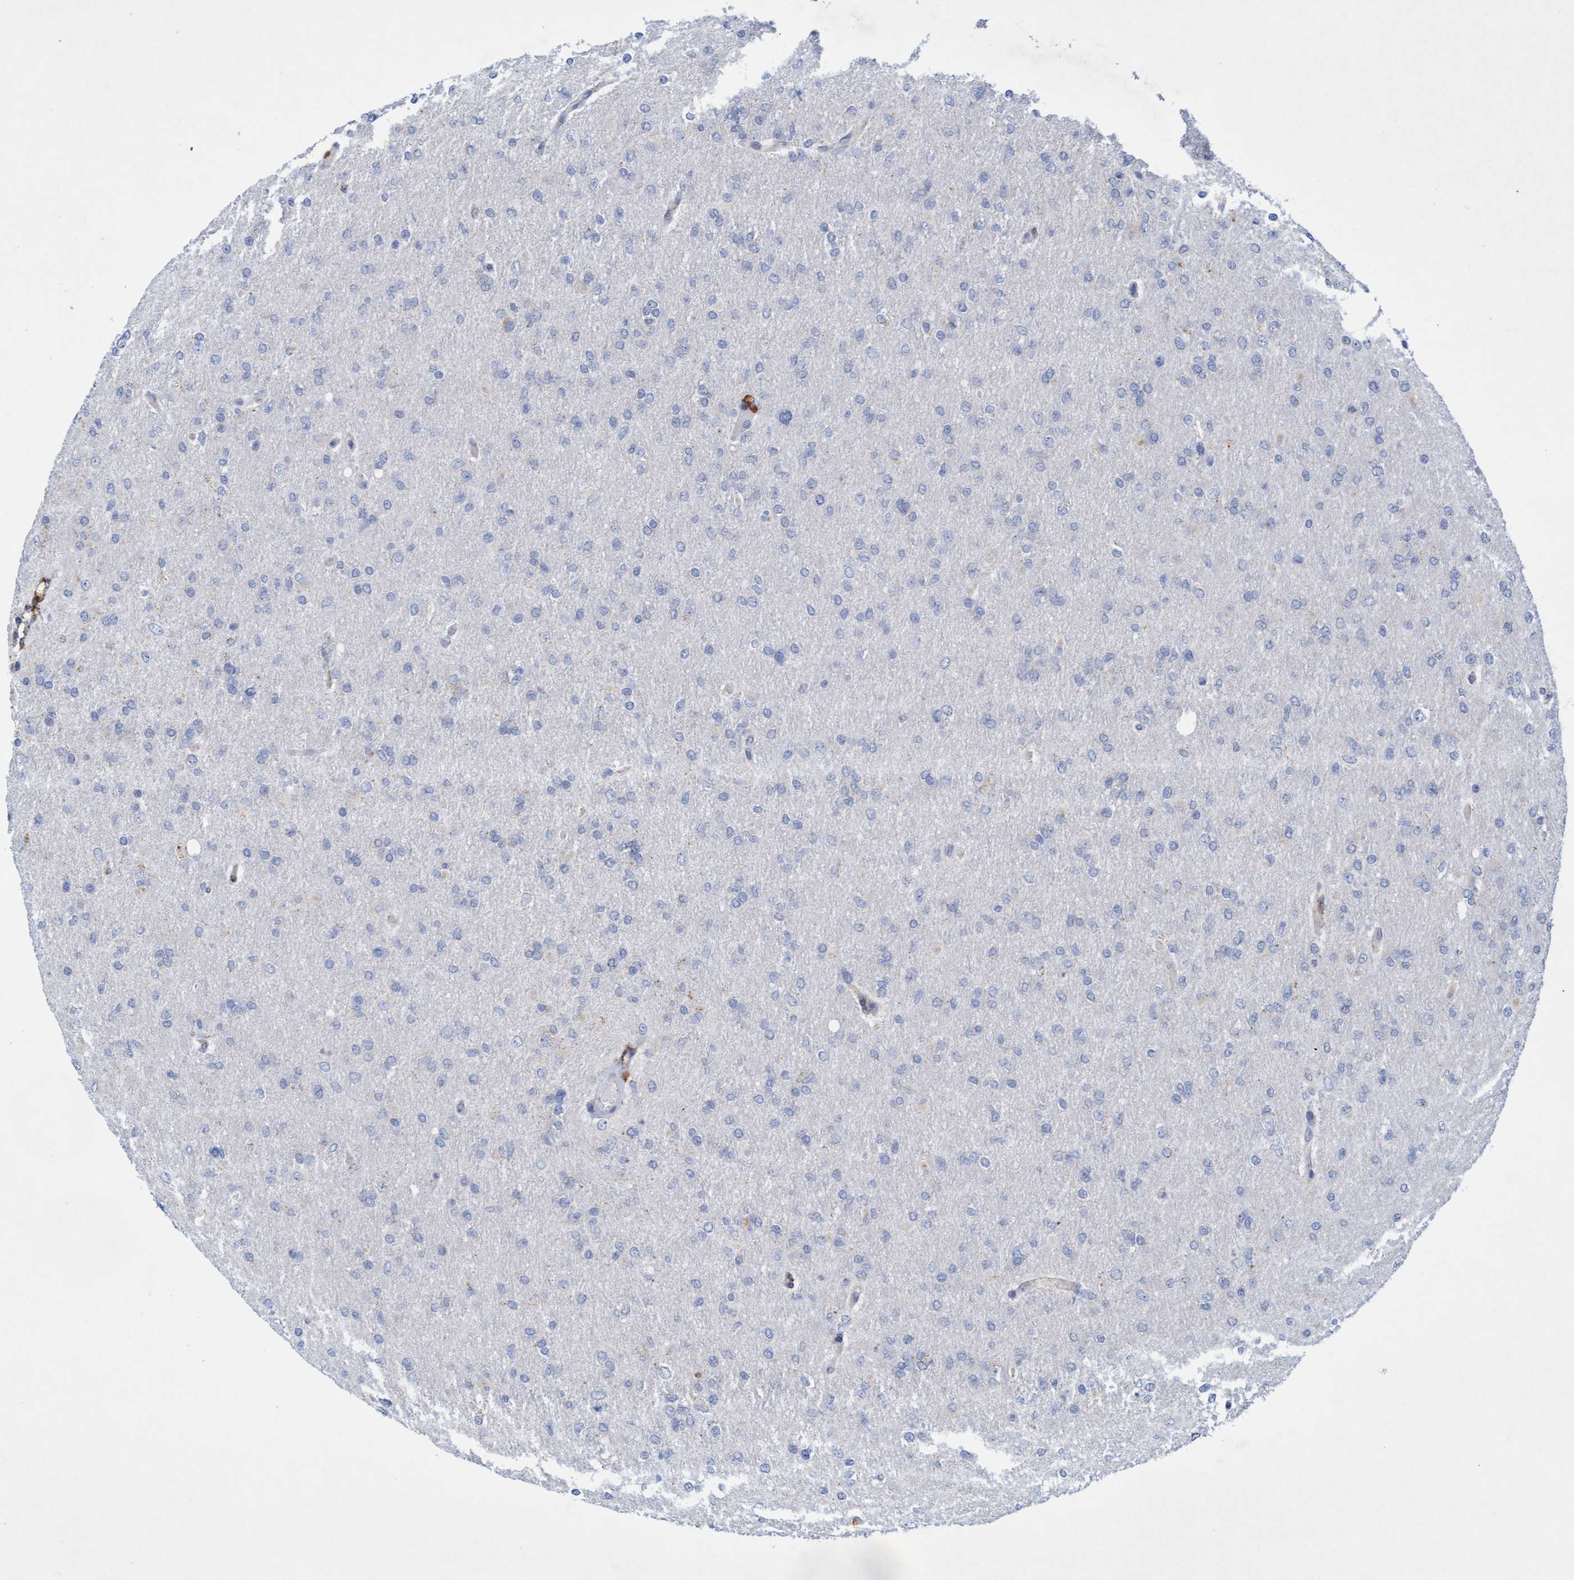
{"staining": {"intensity": "moderate", "quantity": "<25%", "location": "cytoplasmic/membranous"}, "tissue": "glioma", "cell_type": "Tumor cells", "image_type": "cancer", "snomed": [{"axis": "morphology", "description": "Glioma, malignant, High grade"}, {"axis": "topography", "description": "Cerebral cortex"}], "caption": "The histopathology image displays immunohistochemical staining of glioma. There is moderate cytoplasmic/membranous staining is identified in about <25% of tumor cells. The staining is performed using DAB brown chromogen to label protein expression. The nuclei are counter-stained blue using hematoxylin.", "gene": "SGSH", "patient": {"sex": "female", "age": 36}}